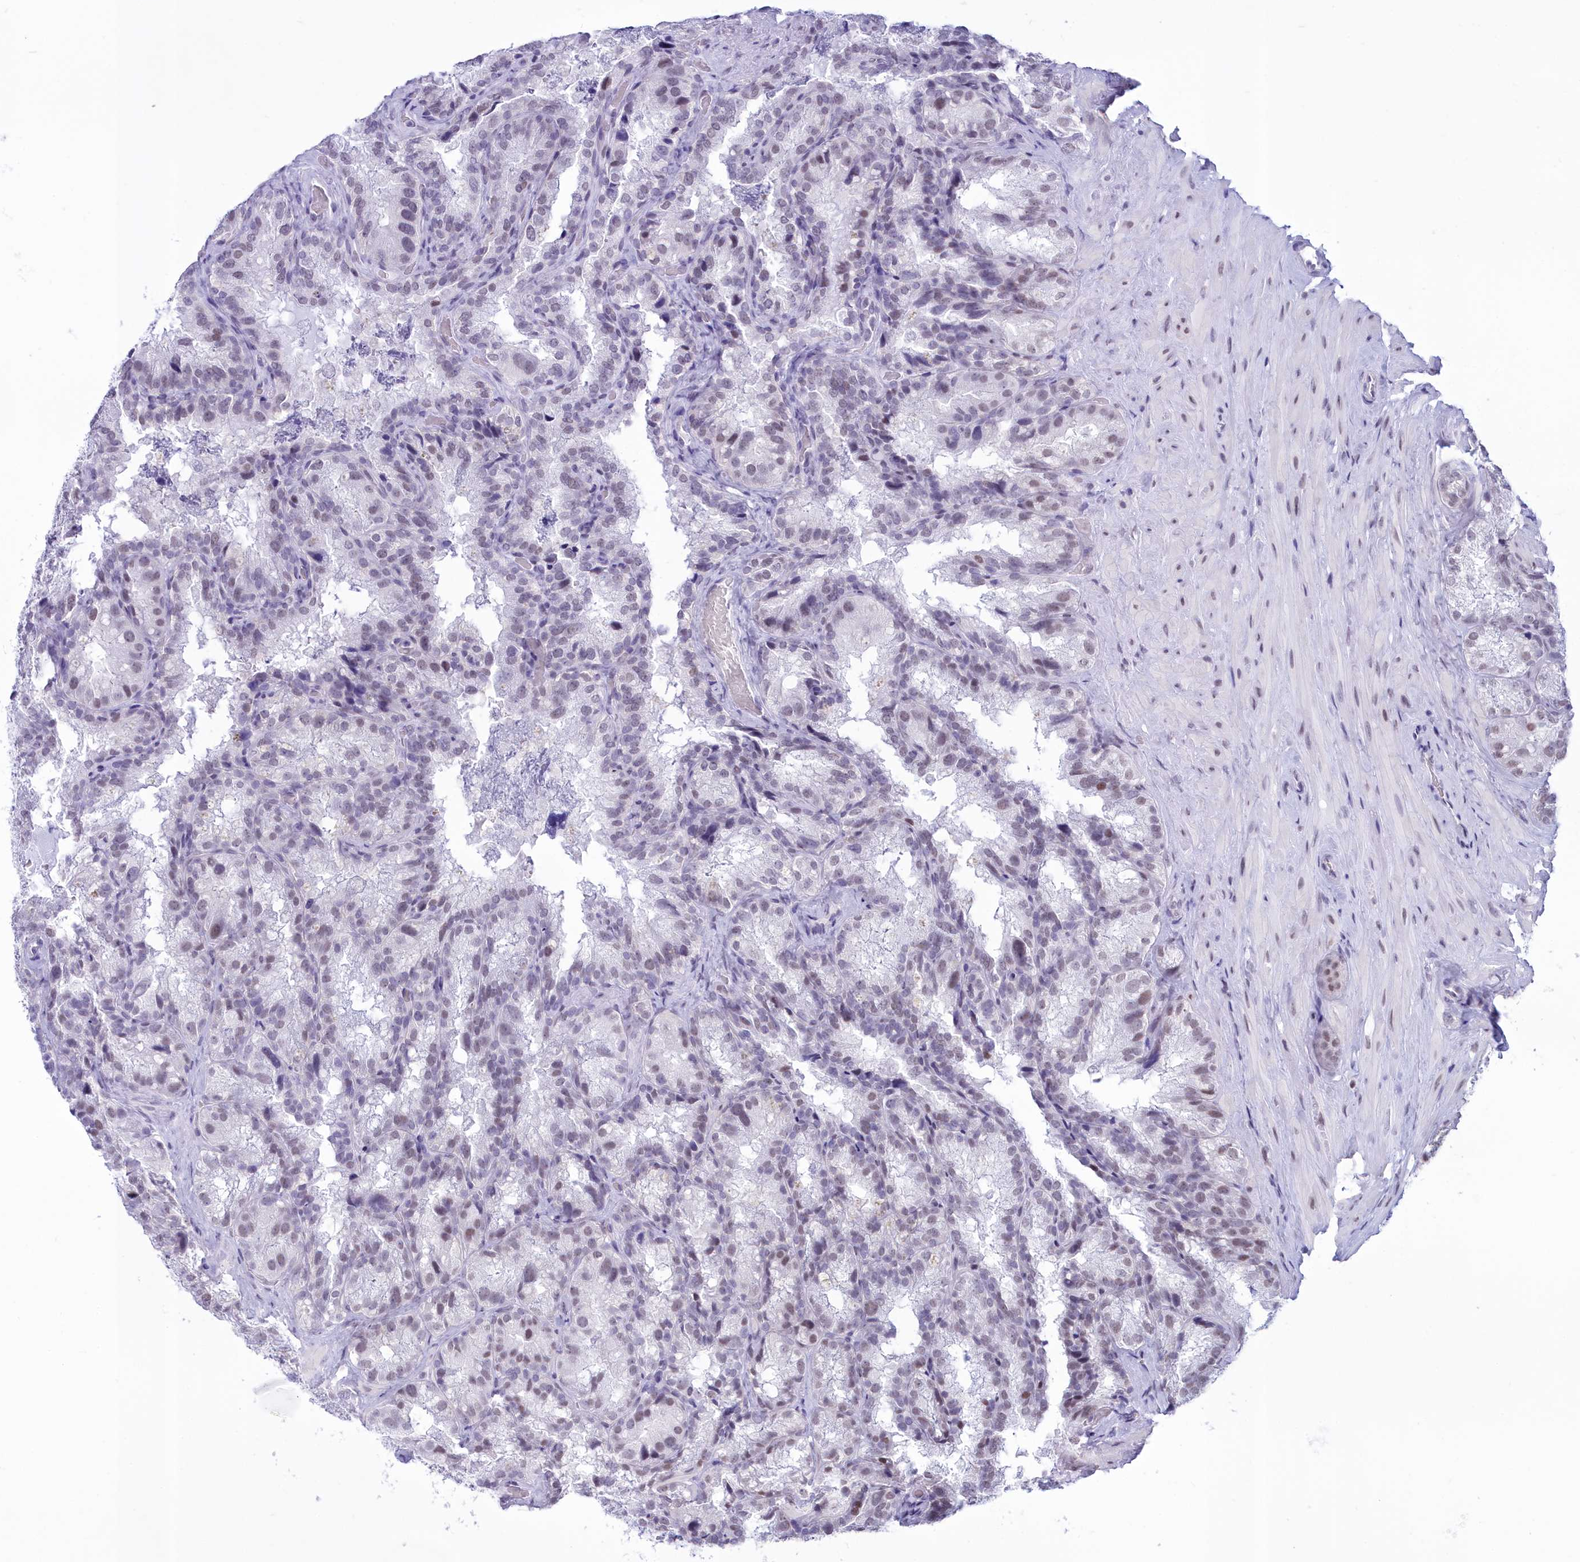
{"staining": {"intensity": "moderate", "quantity": "25%-75%", "location": "nuclear"}, "tissue": "seminal vesicle", "cell_type": "Glandular cells", "image_type": "normal", "snomed": [{"axis": "morphology", "description": "Normal tissue, NOS"}, {"axis": "topography", "description": "Seminal veicle"}], "caption": "Seminal vesicle stained with a brown dye demonstrates moderate nuclear positive expression in about 25%-75% of glandular cells.", "gene": "CDC26", "patient": {"sex": "male", "age": 58}}